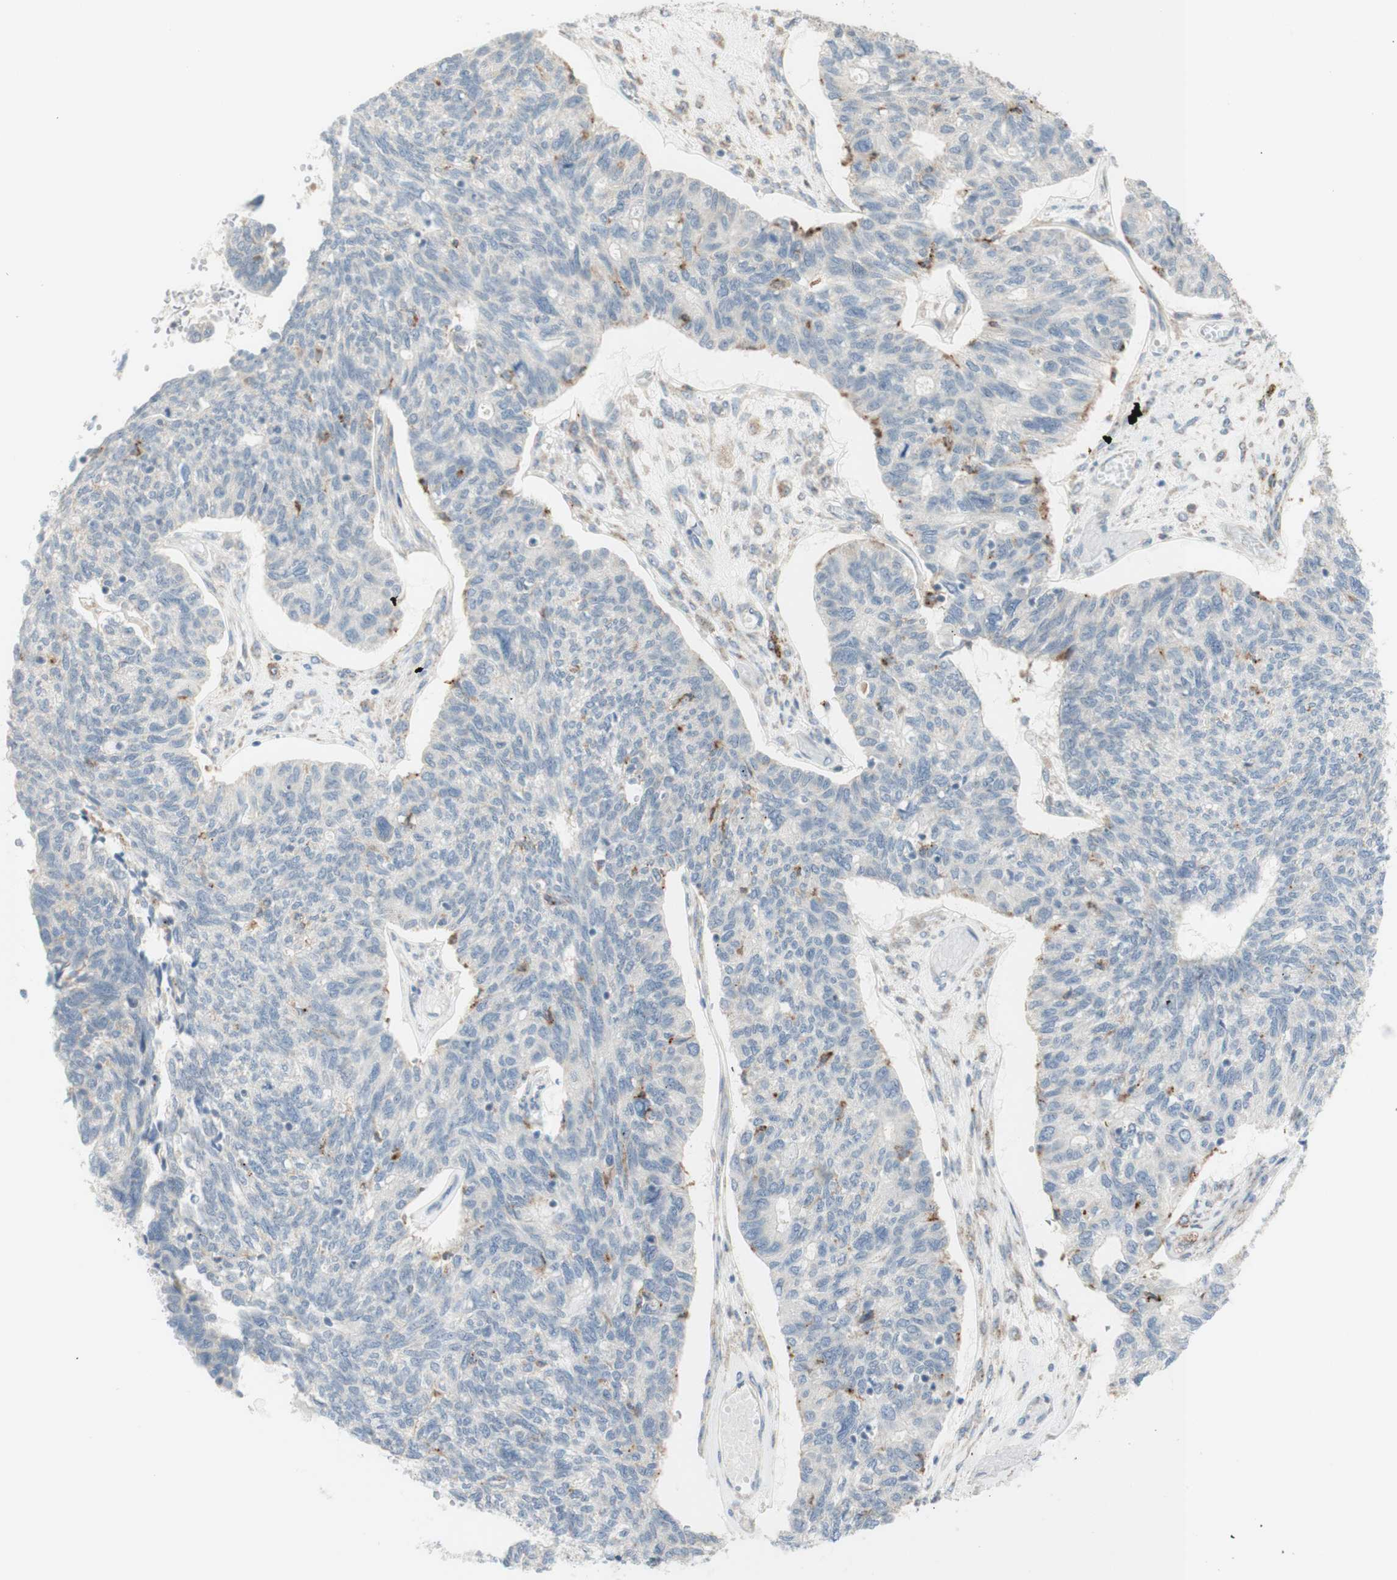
{"staining": {"intensity": "negative", "quantity": "none", "location": "none"}, "tissue": "ovarian cancer", "cell_type": "Tumor cells", "image_type": "cancer", "snomed": [{"axis": "morphology", "description": "Cystadenocarcinoma, serous, NOS"}, {"axis": "topography", "description": "Ovary"}], "caption": "This is a histopathology image of IHC staining of ovarian serous cystadenocarcinoma, which shows no staining in tumor cells.", "gene": "GAPT", "patient": {"sex": "female", "age": 79}}